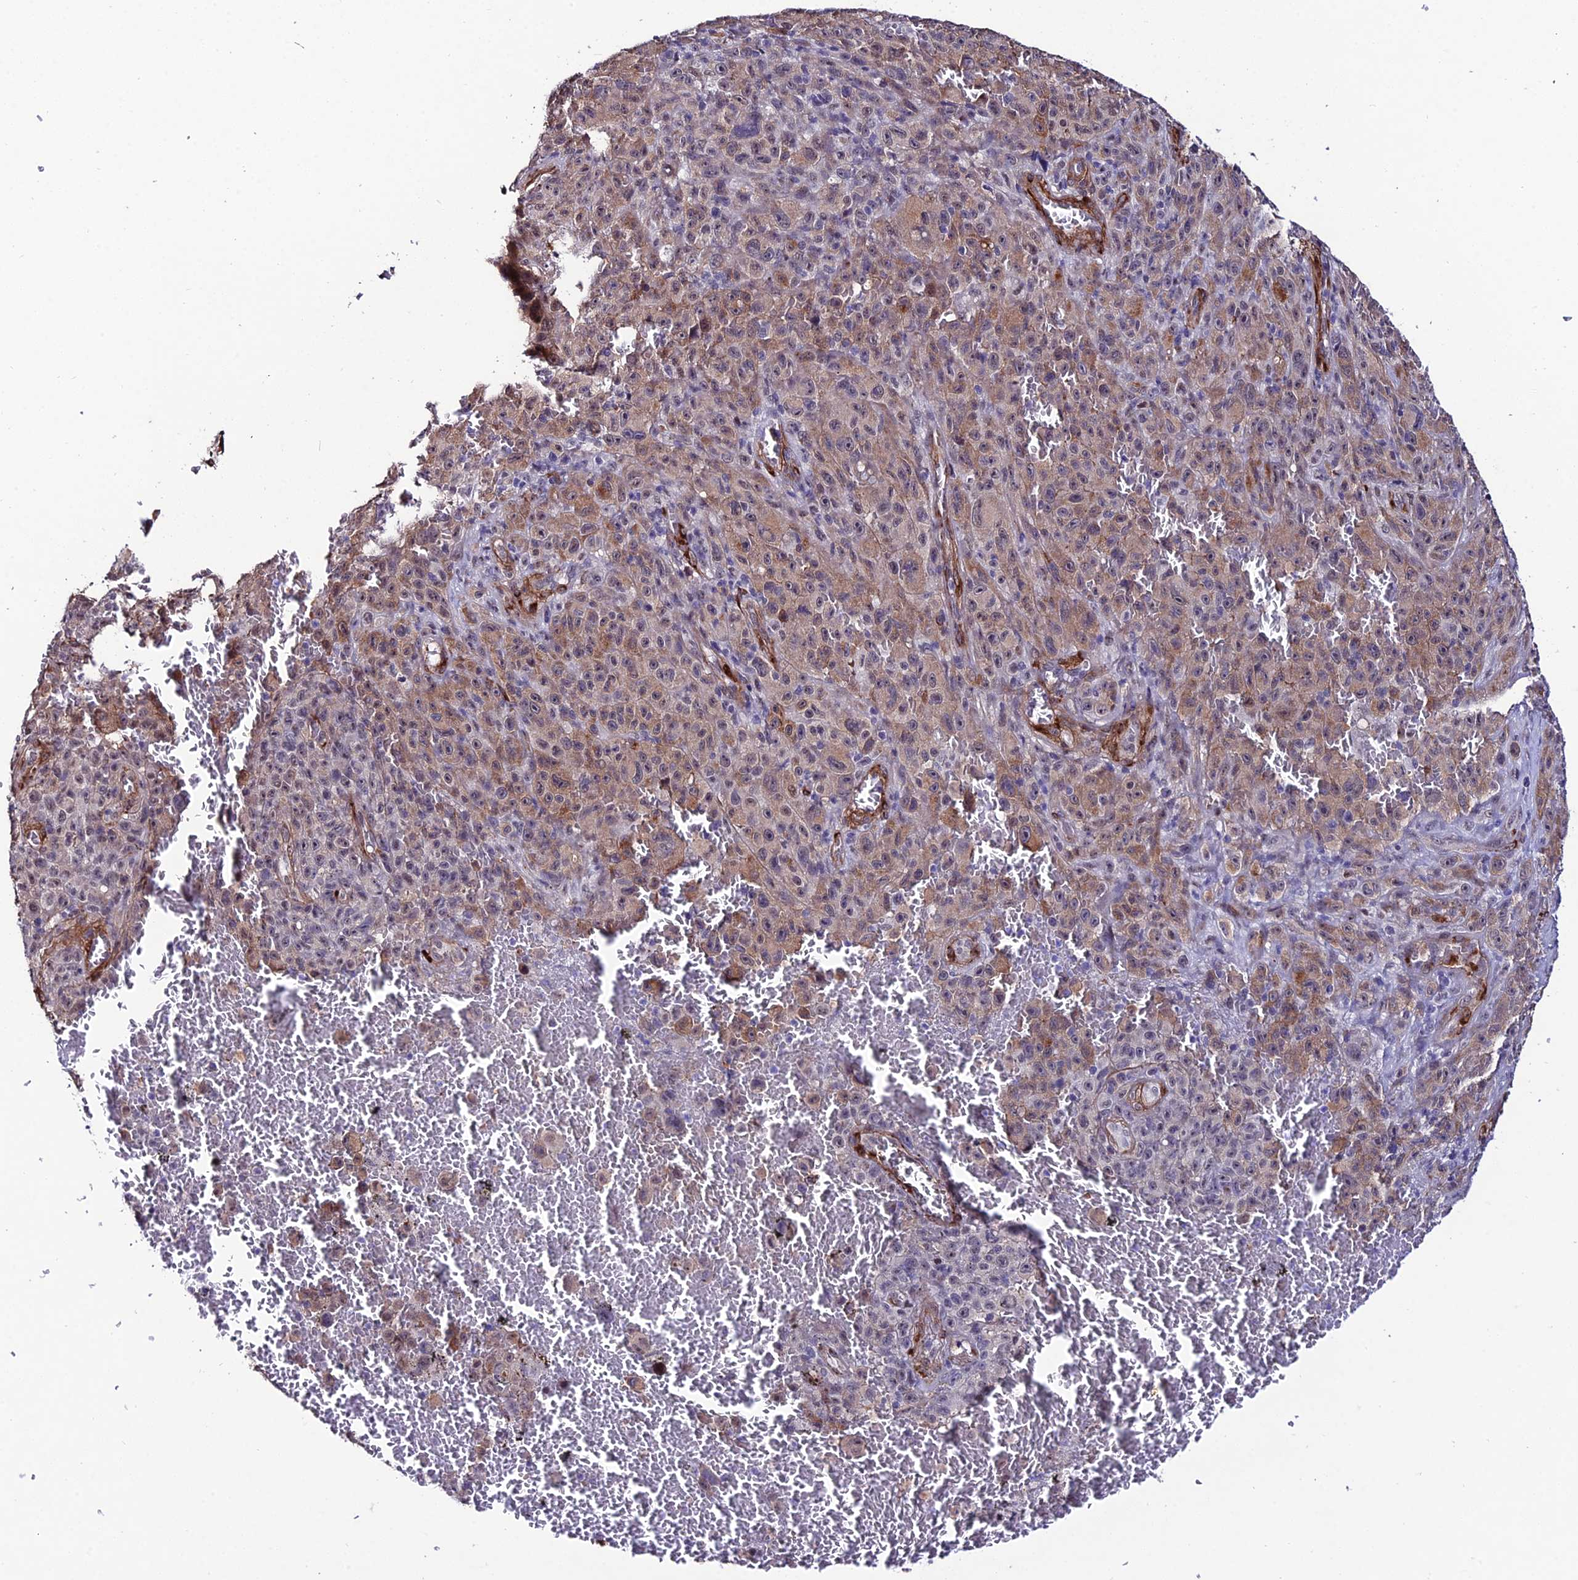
{"staining": {"intensity": "moderate", "quantity": "25%-75%", "location": "cytoplasmic/membranous"}, "tissue": "melanoma", "cell_type": "Tumor cells", "image_type": "cancer", "snomed": [{"axis": "morphology", "description": "Malignant melanoma, NOS"}, {"axis": "topography", "description": "Skin"}], "caption": "A medium amount of moderate cytoplasmic/membranous positivity is identified in approximately 25%-75% of tumor cells in melanoma tissue. The protein of interest is shown in brown color, while the nuclei are stained blue.", "gene": "SYT15", "patient": {"sex": "female", "age": 82}}